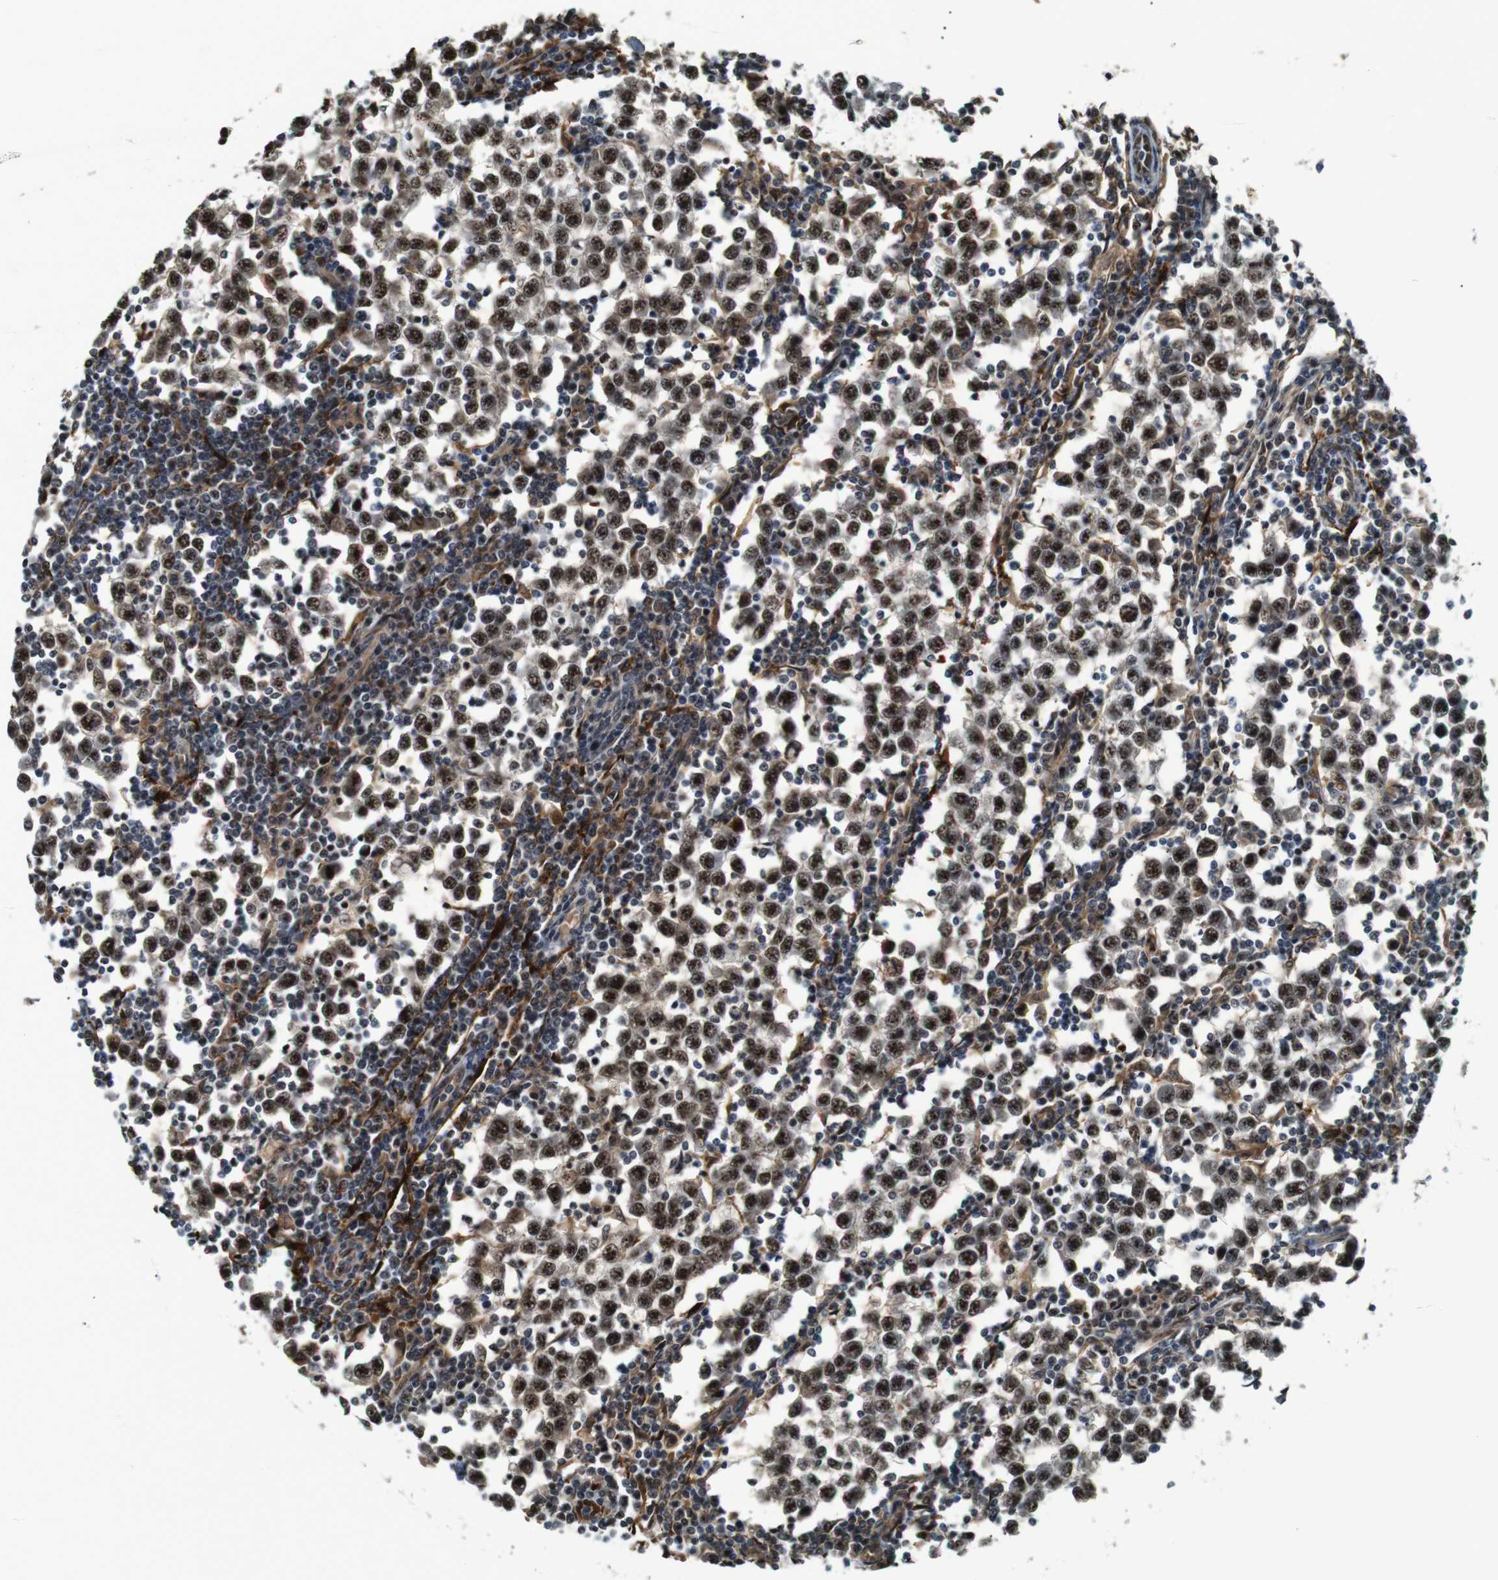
{"staining": {"intensity": "strong", "quantity": ">75%", "location": "nuclear"}, "tissue": "testis cancer", "cell_type": "Tumor cells", "image_type": "cancer", "snomed": [{"axis": "morphology", "description": "Seminoma, NOS"}, {"axis": "topography", "description": "Testis"}], "caption": "Protein analysis of testis seminoma tissue reveals strong nuclear positivity in approximately >75% of tumor cells.", "gene": "LXN", "patient": {"sex": "male", "age": 65}}